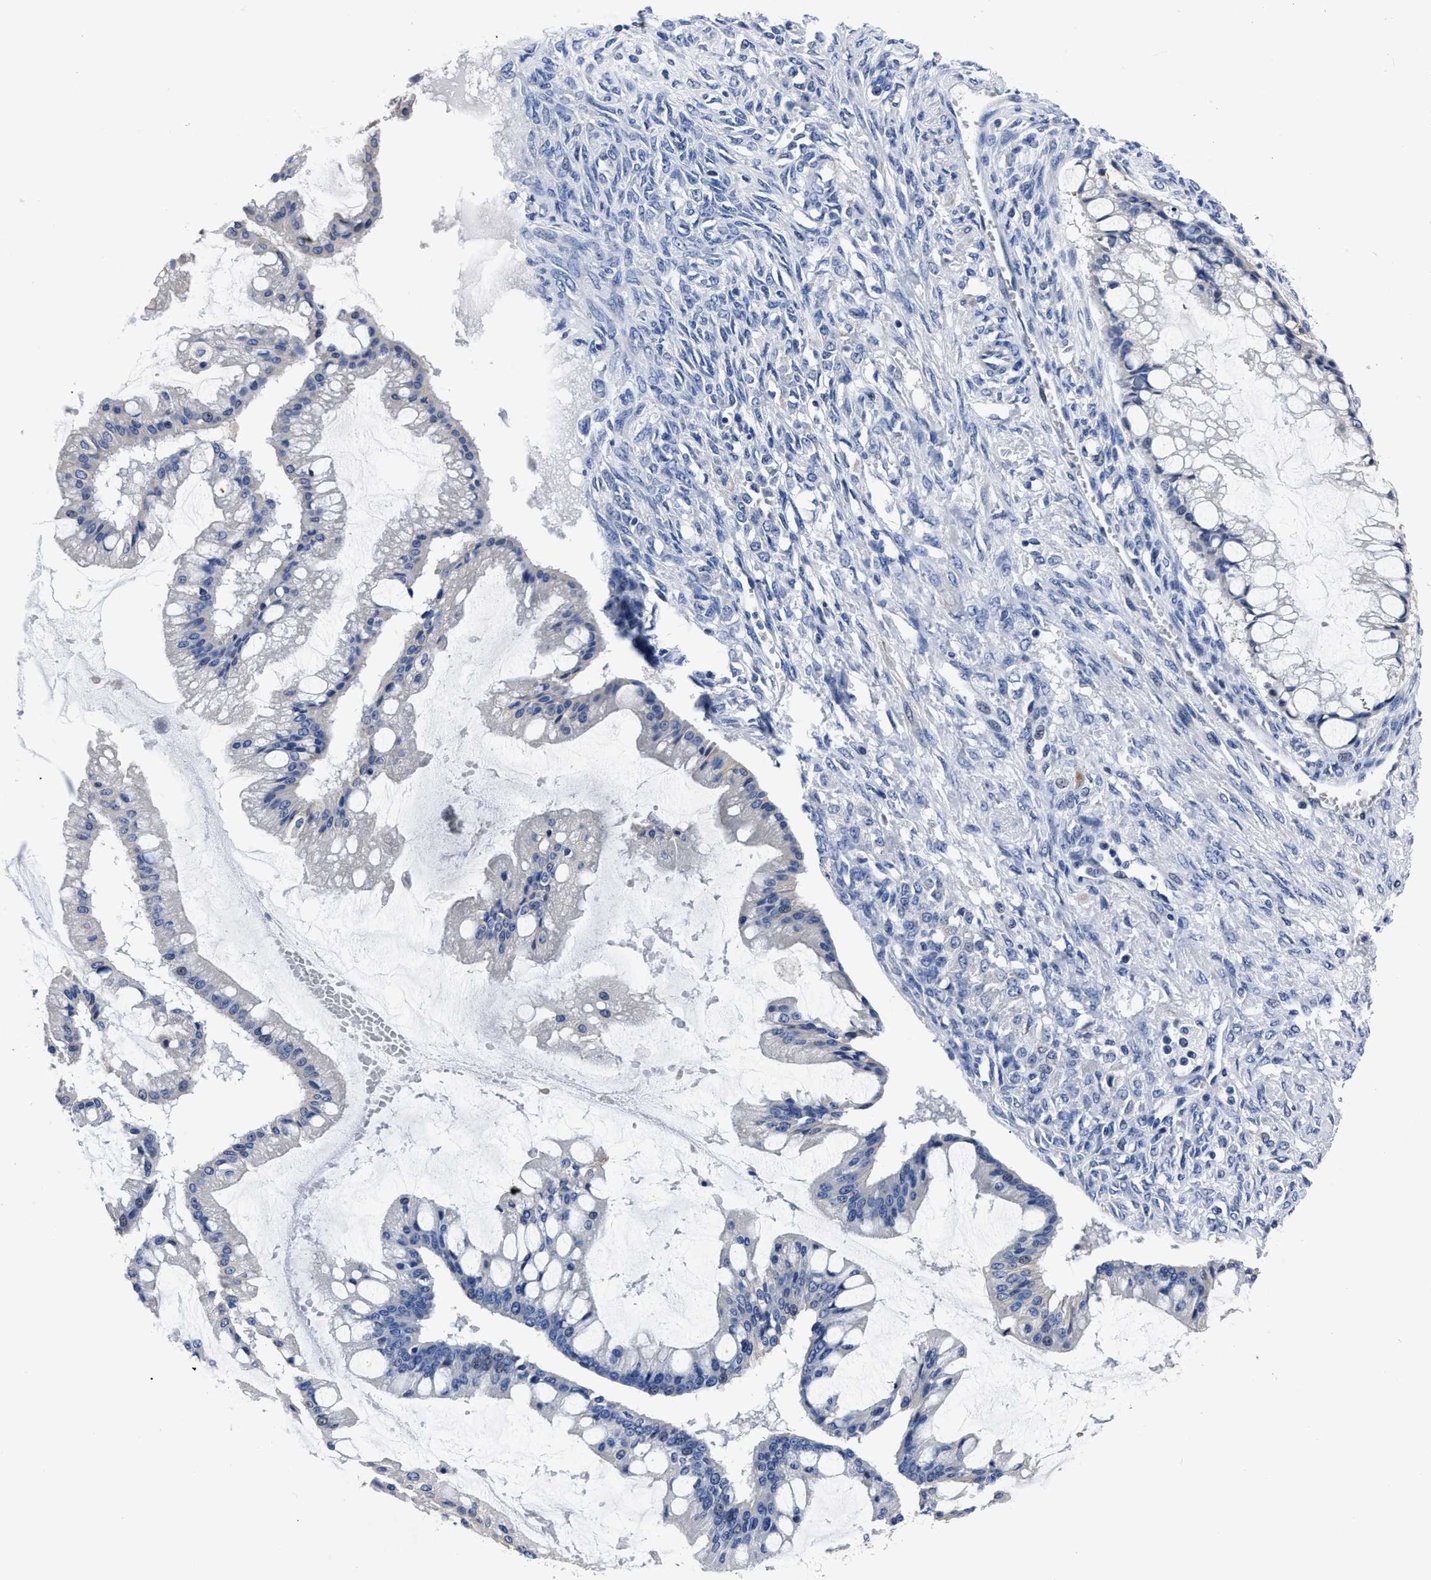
{"staining": {"intensity": "negative", "quantity": "none", "location": "none"}, "tissue": "ovarian cancer", "cell_type": "Tumor cells", "image_type": "cancer", "snomed": [{"axis": "morphology", "description": "Cystadenocarcinoma, mucinous, NOS"}, {"axis": "topography", "description": "Ovary"}], "caption": "Immunohistochemistry of ovarian mucinous cystadenocarcinoma shows no expression in tumor cells.", "gene": "MOV10L1", "patient": {"sex": "female", "age": 73}}